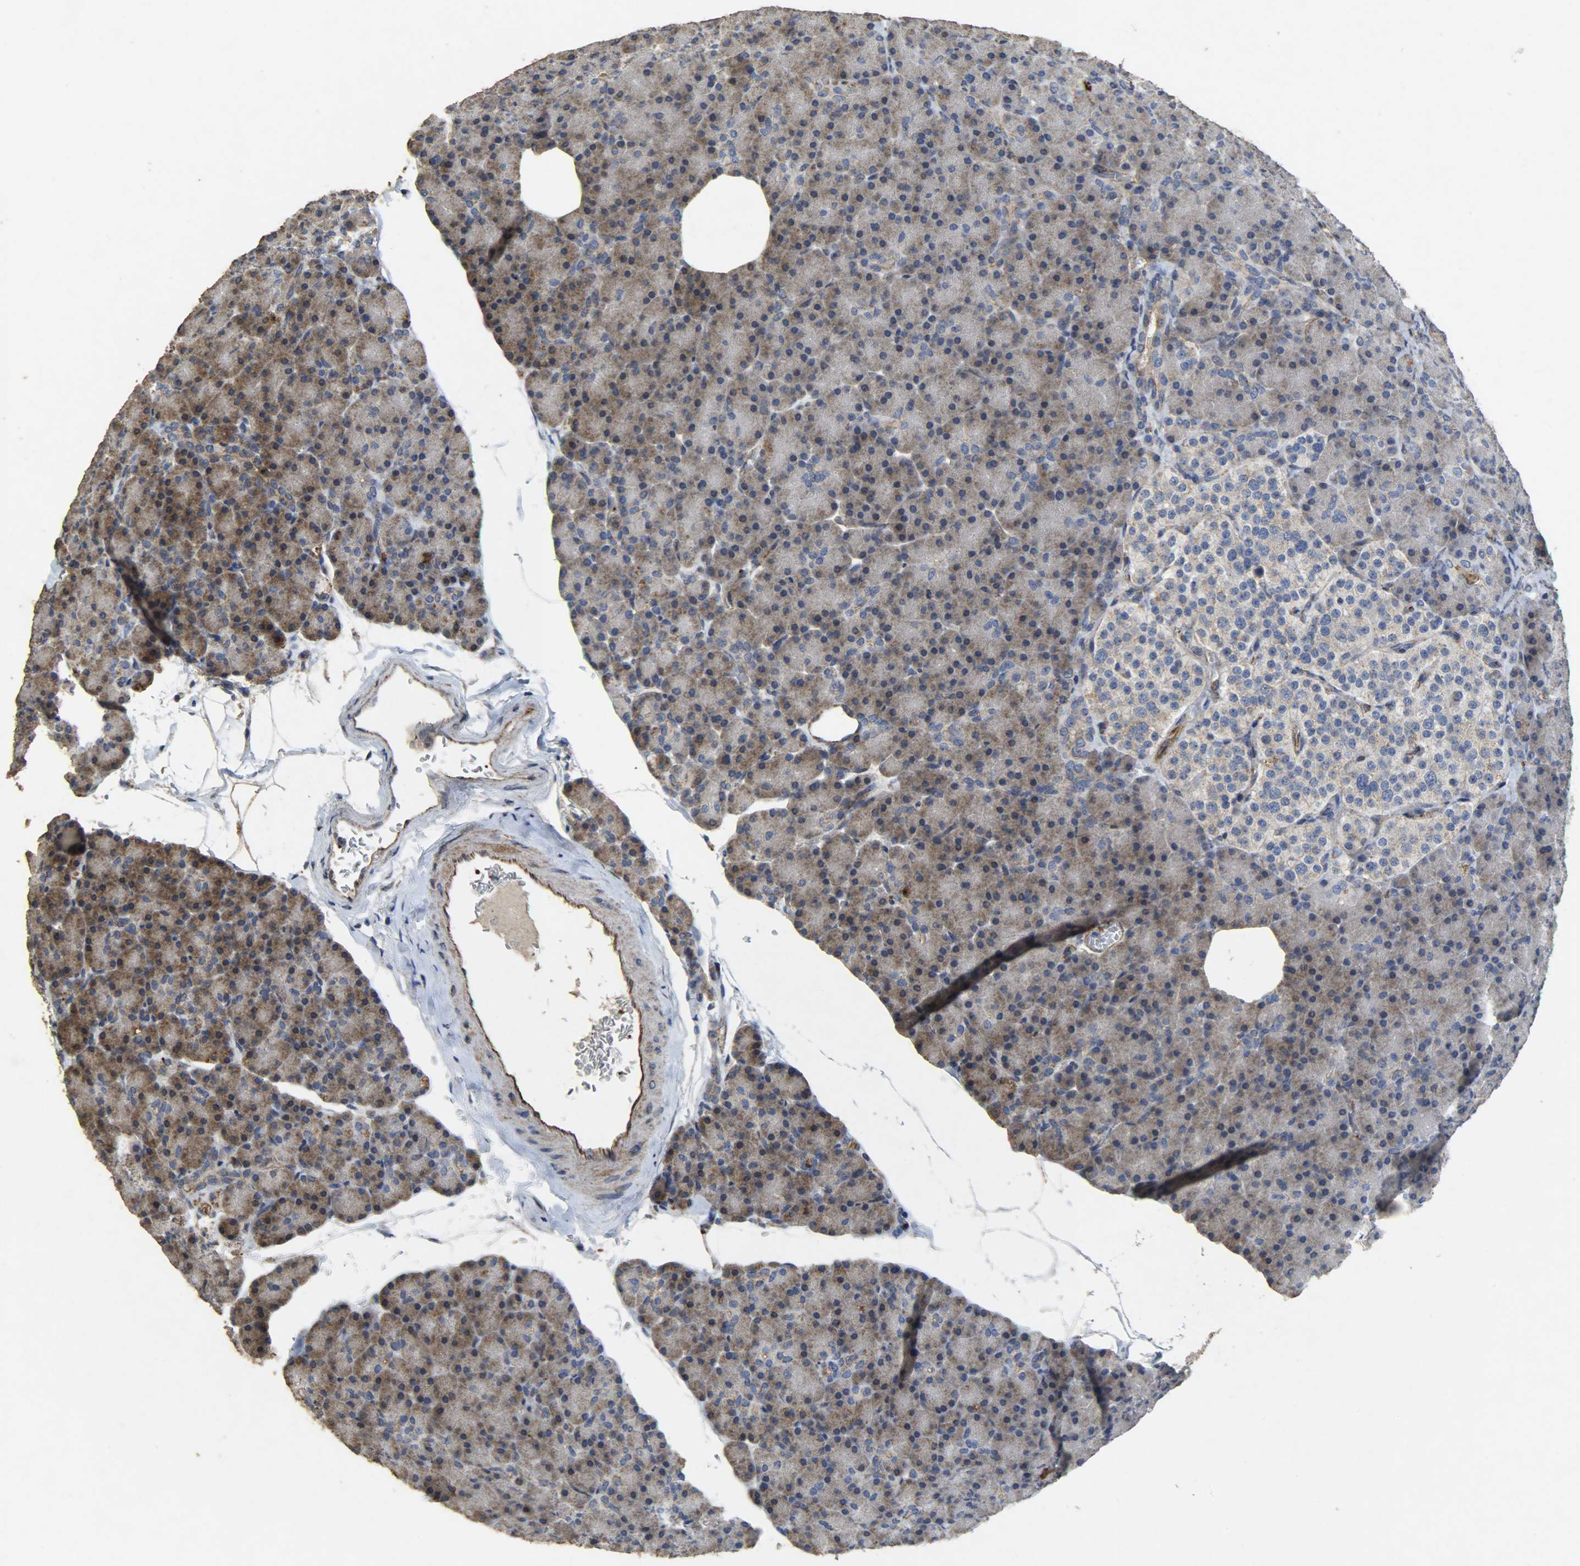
{"staining": {"intensity": "moderate", "quantity": ">75%", "location": "cytoplasmic/membranous"}, "tissue": "pancreas", "cell_type": "Exocrine glandular cells", "image_type": "normal", "snomed": [{"axis": "morphology", "description": "Normal tissue, NOS"}, {"axis": "topography", "description": "Pancreas"}], "caption": "Immunohistochemical staining of normal pancreas reveals moderate cytoplasmic/membranous protein expression in about >75% of exocrine glandular cells. (DAB = brown stain, brightfield microscopy at high magnification).", "gene": "TPM4", "patient": {"sex": "female", "age": 43}}